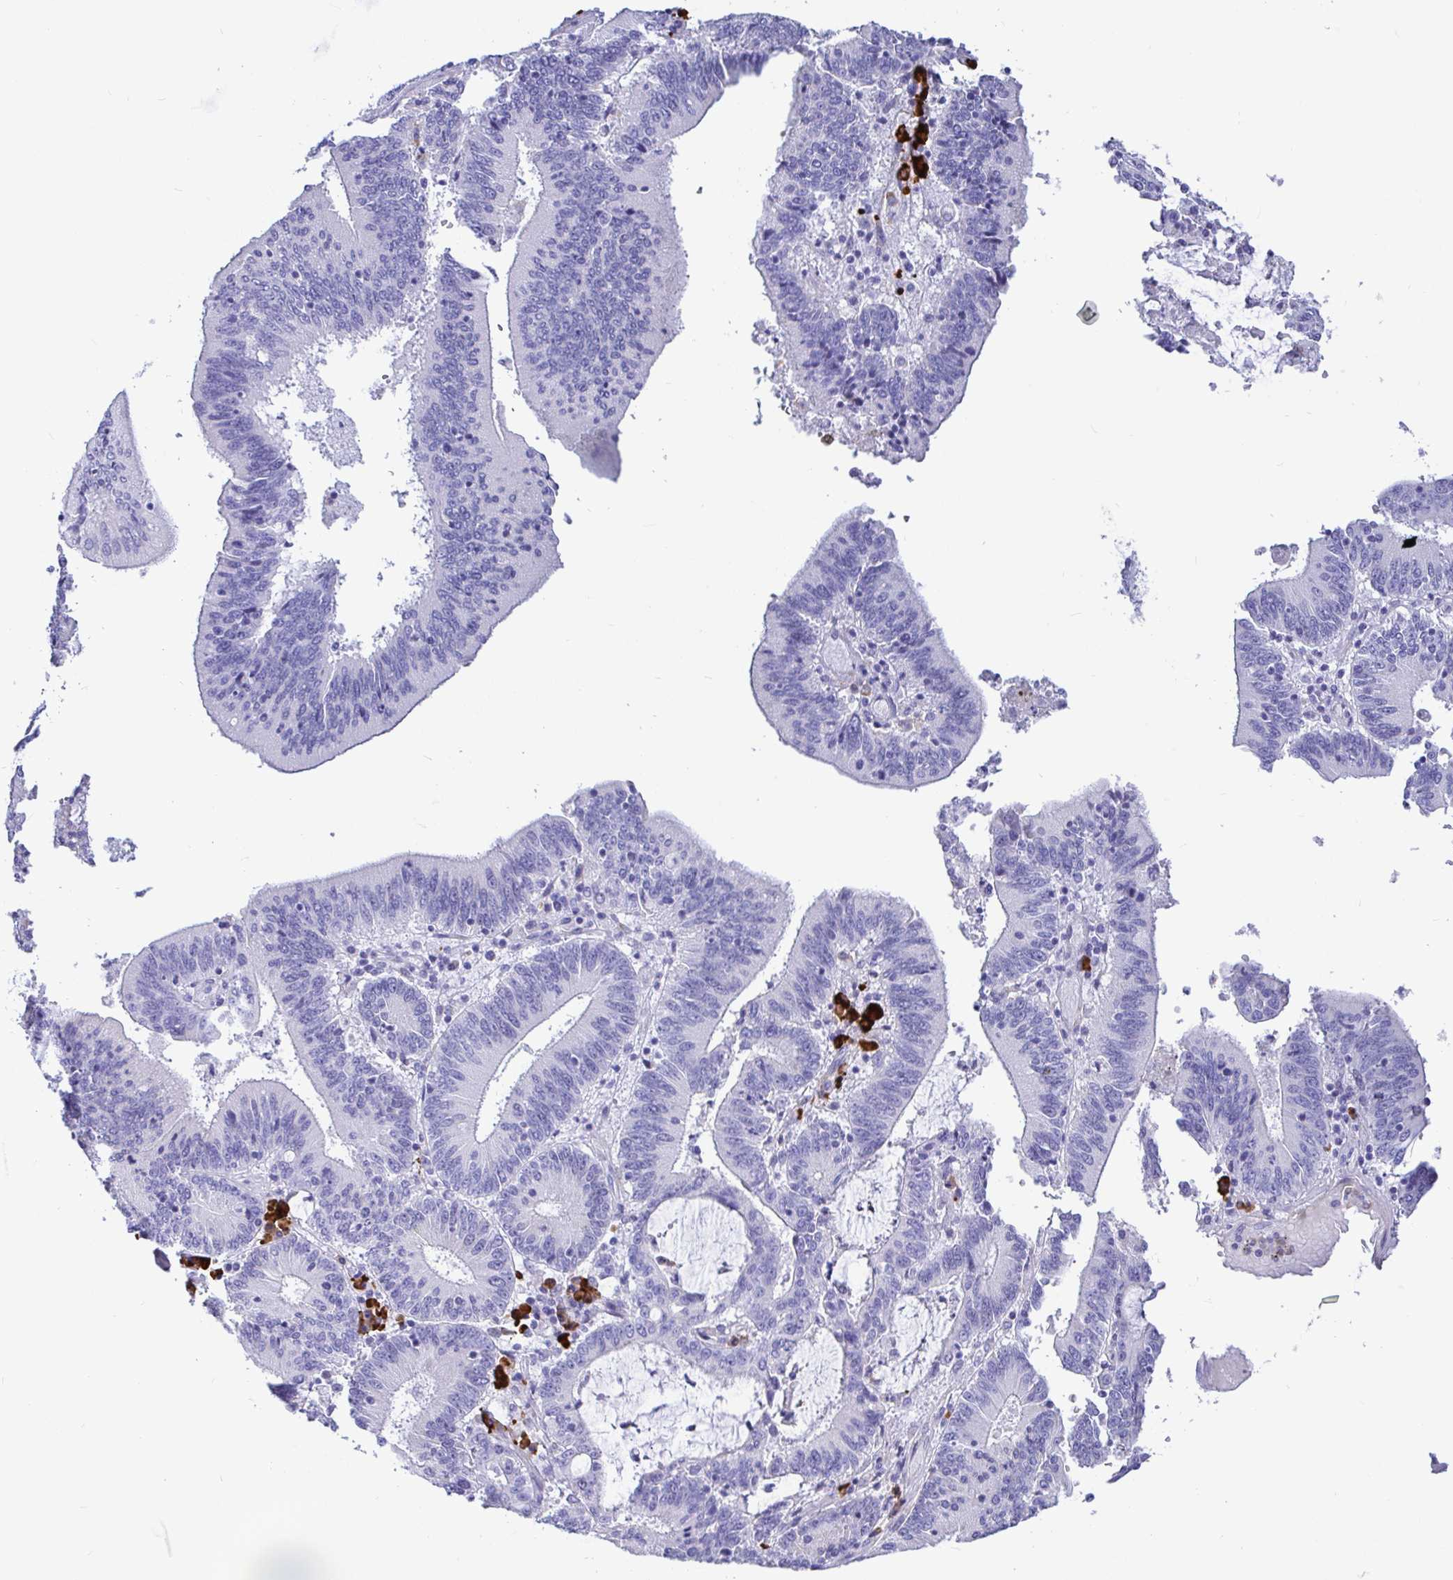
{"staining": {"intensity": "negative", "quantity": "none", "location": "none"}, "tissue": "stomach cancer", "cell_type": "Tumor cells", "image_type": "cancer", "snomed": [{"axis": "morphology", "description": "Adenocarcinoma, NOS"}, {"axis": "topography", "description": "Stomach, upper"}], "caption": "This is an IHC image of stomach cancer. There is no expression in tumor cells.", "gene": "CCDC62", "patient": {"sex": "male", "age": 68}}